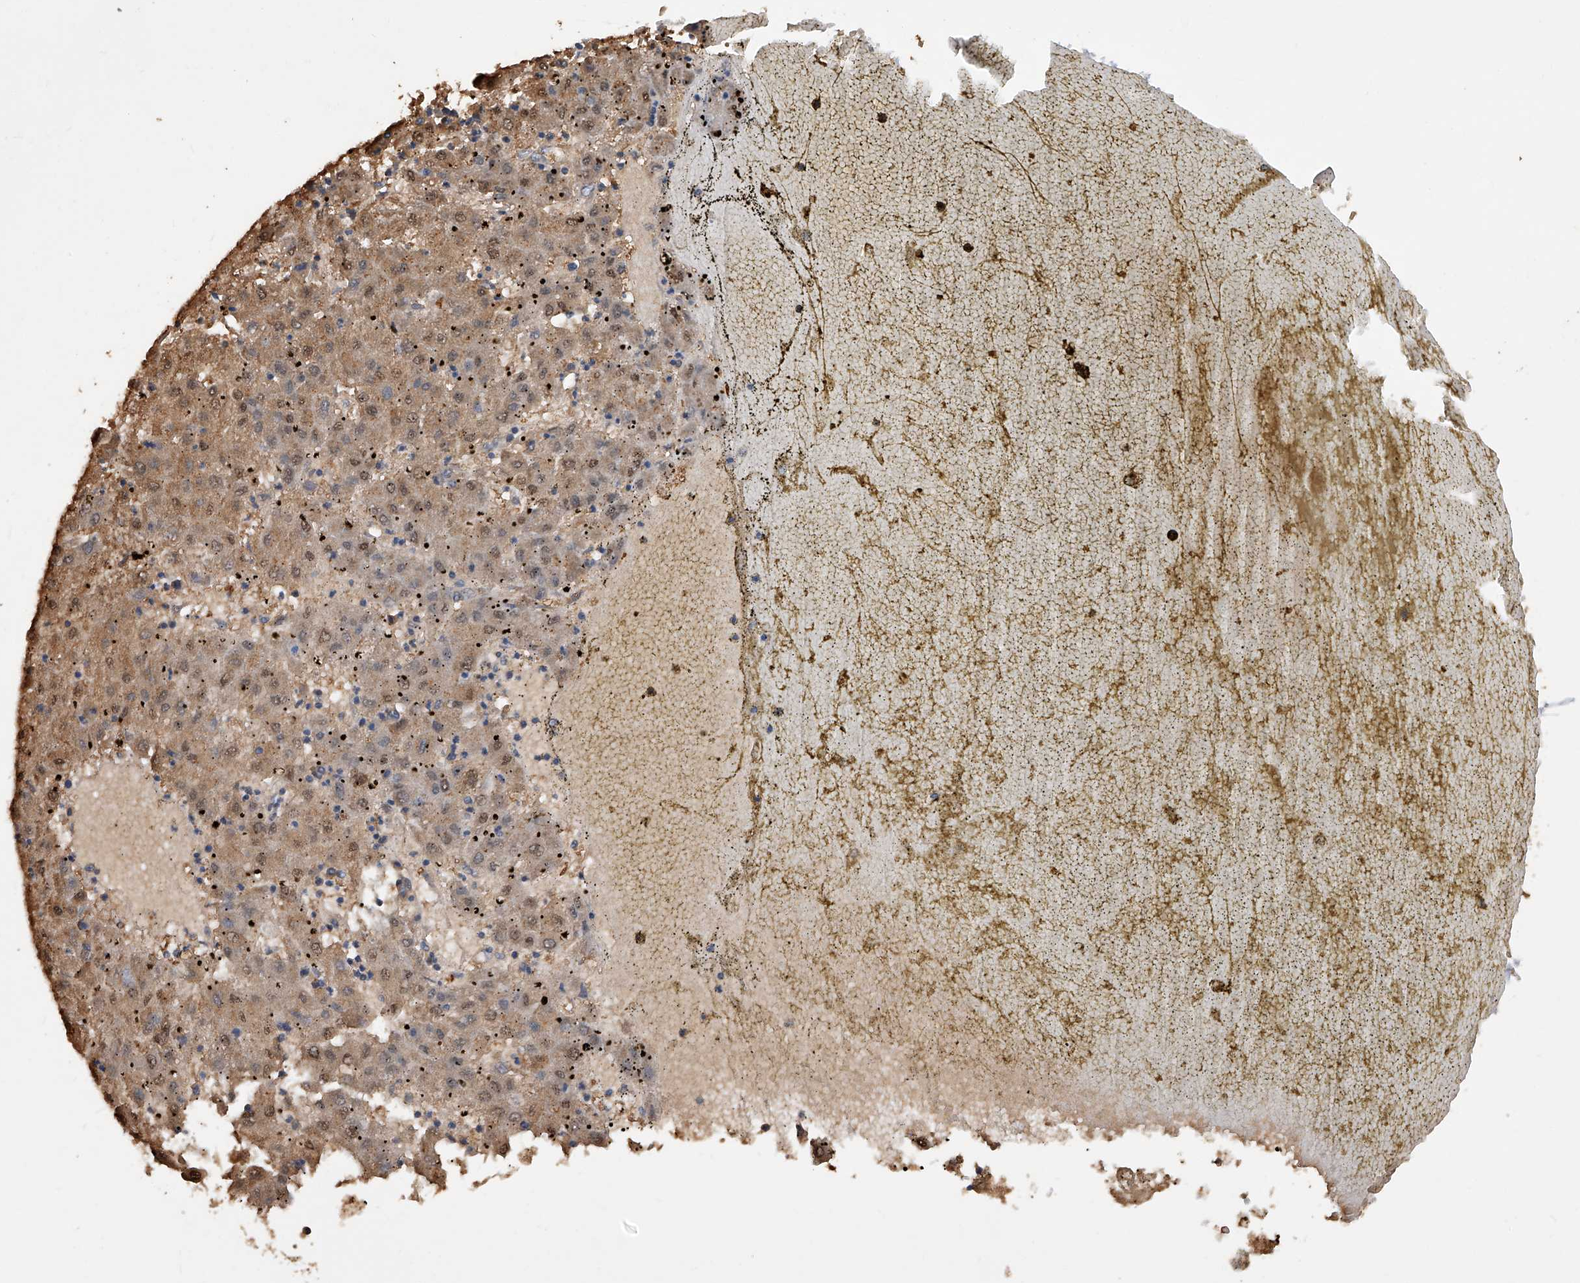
{"staining": {"intensity": "moderate", "quantity": ">75%", "location": "cytoplasmic/membranous,nuclear"}, "tissue": "liver cancer", "cell_type": "Tumor cells", "image_type": "cancer", "snomed": [{"axis": "morphology", "description": "Carcinoma, Hepatocellular, NOS"}, {"axis": "topography", "description": "Liver"}], "caption": "Protein staining reveals moderate cytoplasmic/membranous and nuclear staining in about >75% of tumor cells in liver cancer.", "gene": "GMDS", "patient": {"sex": "male", "age": 72}}